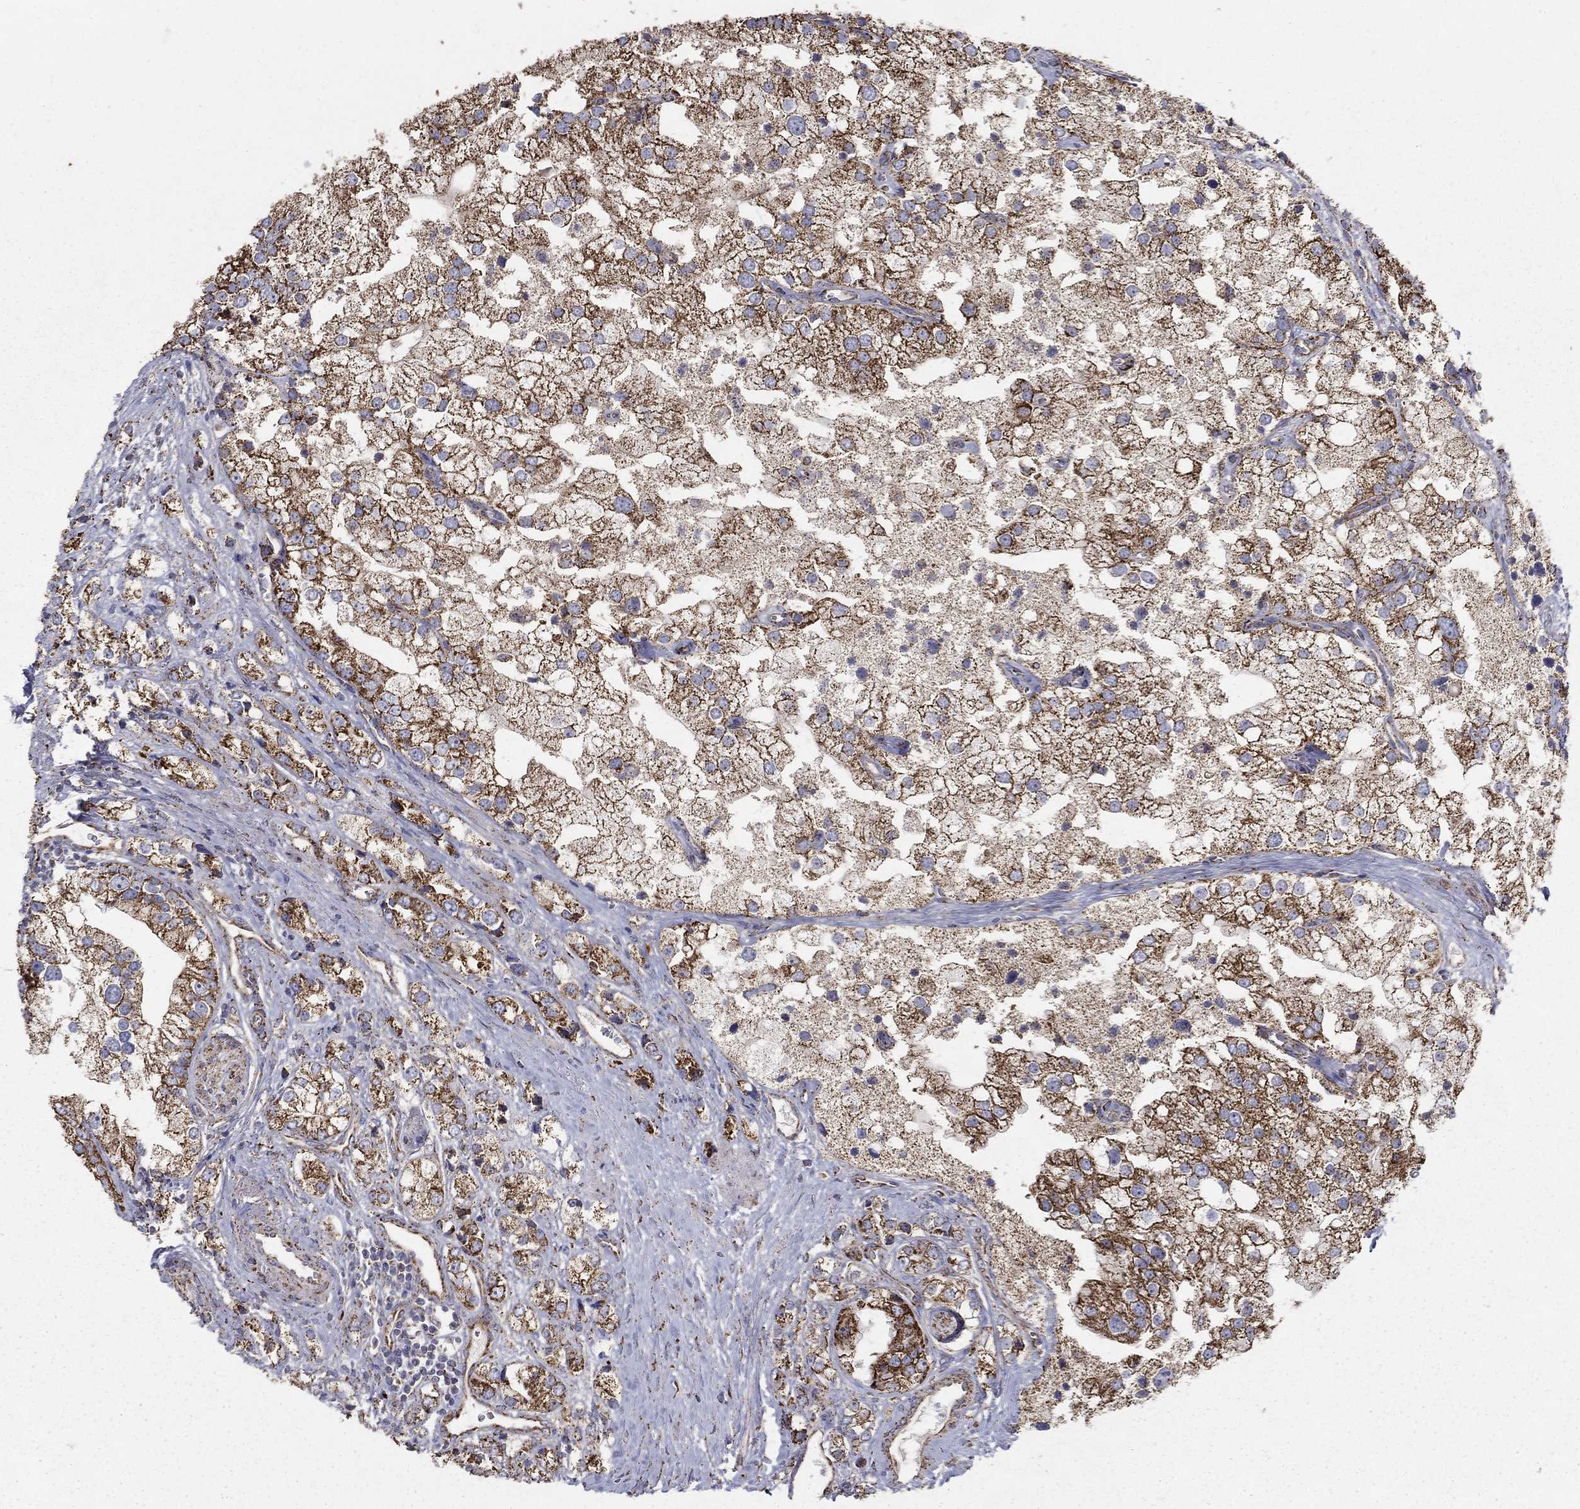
{"staining": {"intensity": "strong", "quantity": "25%-75%", "location": "cytoplasmic/membranous"}, "tissue": "prostate cancer", "cell_type": "Tumor cells", "image_type": "cancer", "snomed": [{"axis": "morphology", "description": "Adenocarcinoma, NOS"}, {"axis": "topography", "description": "Prostate and seminal vesicle, NOS"}, {"axis": "topography", "description": "Prostate"}], "caption": "Human prostate cancer stained with a brown dye shows strong cytoplasmic/membranous positive expression in approximately 25%-75% of tumor cells.", "gene": "GCSH", "patient": {"sex": "male", "age": 79}}